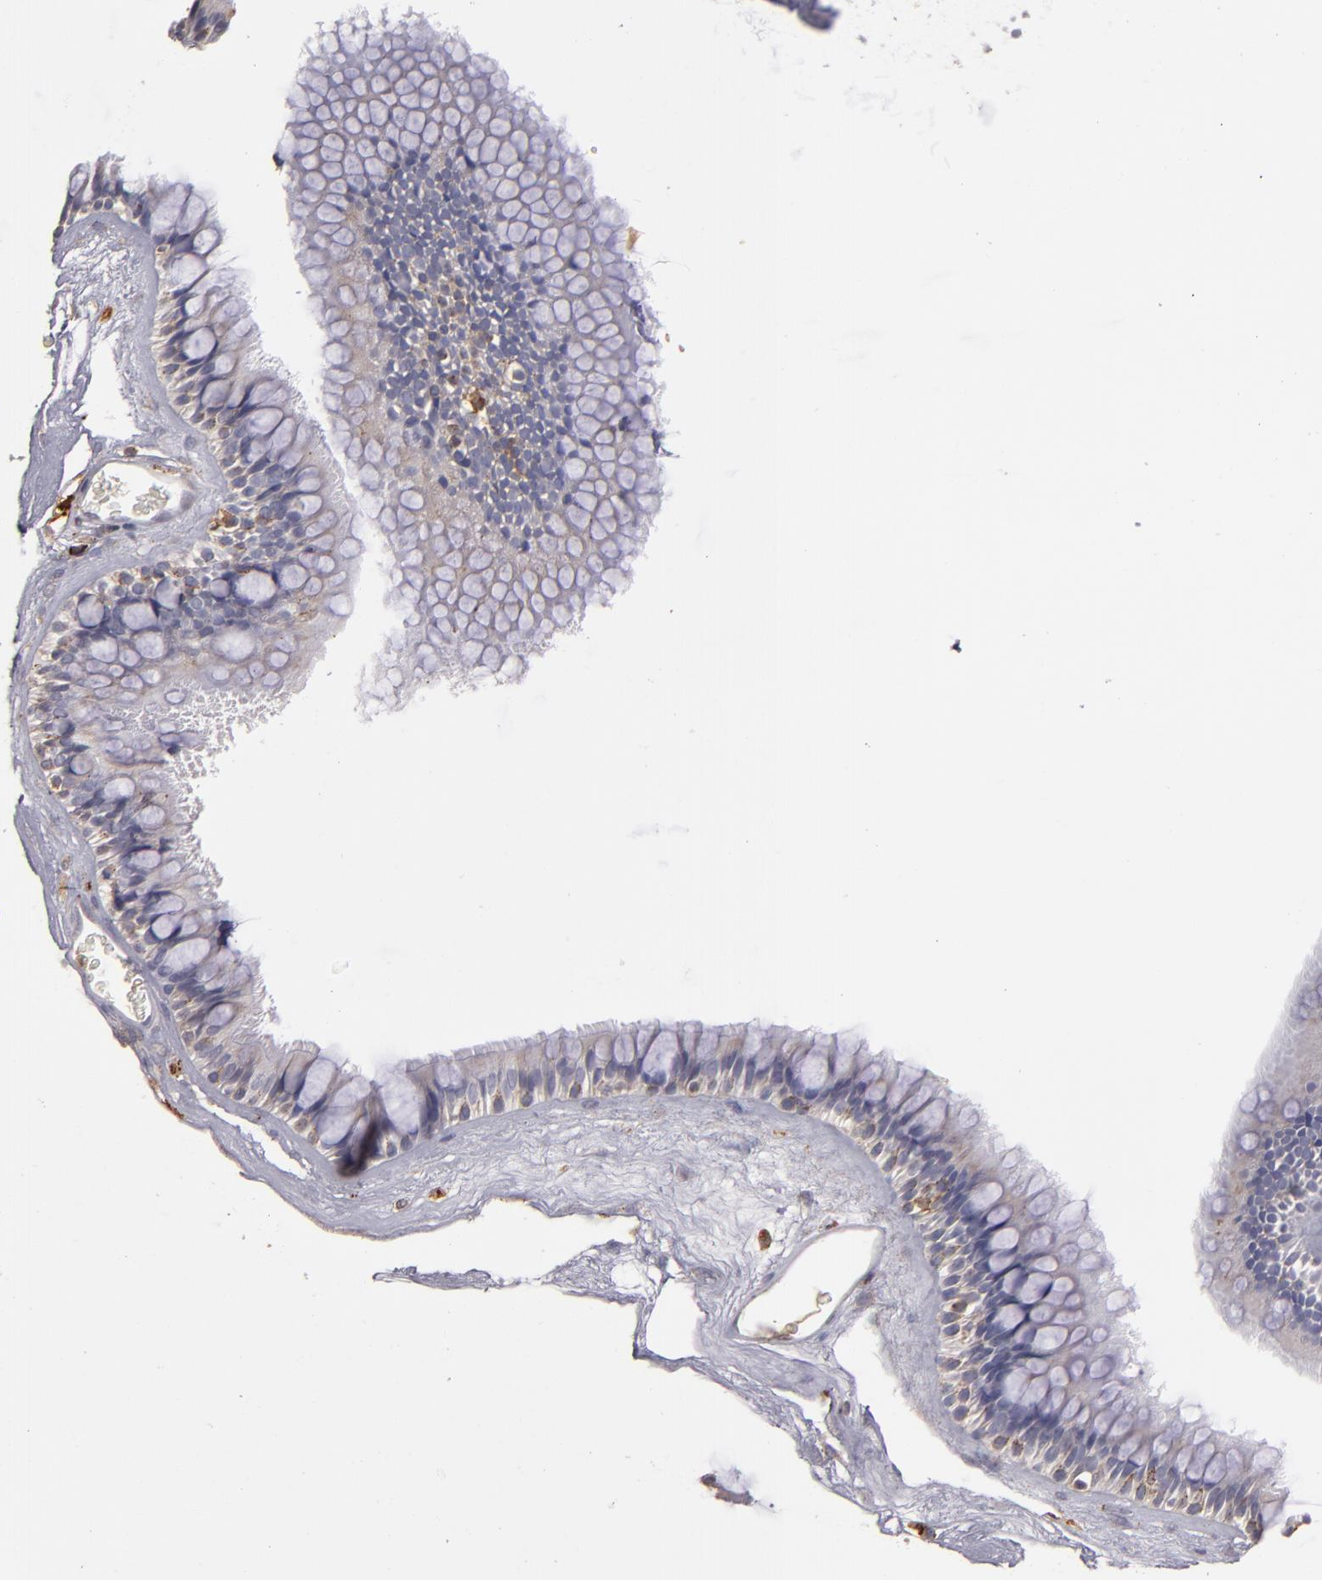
{"staining": {"intensity": "moderate", "quantity": "25%-75%", "location": "cytoplasmic/membranous"}, "tissue": "nasopharynx", "cell_type": "Respiratory epithelial cells", "image_type": "normal", "snomed": [{"axis": "morphology", "description": "Normal tissue, NOS"}, {"axis": "morphology", "description": "Inflammation, NOS"}, {"axis": "topography", "description": "Nasopharynx"}], "caption": "Immunohistochemistry (IHC) micrograph of benign nasopharynx stained for a protein (brown), which exhibits medium levels of moderate cytoplasmic/membranous positivity in approximately 25%-75% of respiratory epithelial cells.", "gene": "TRAF1", "patient": {"sex": "male", "age": 48}}